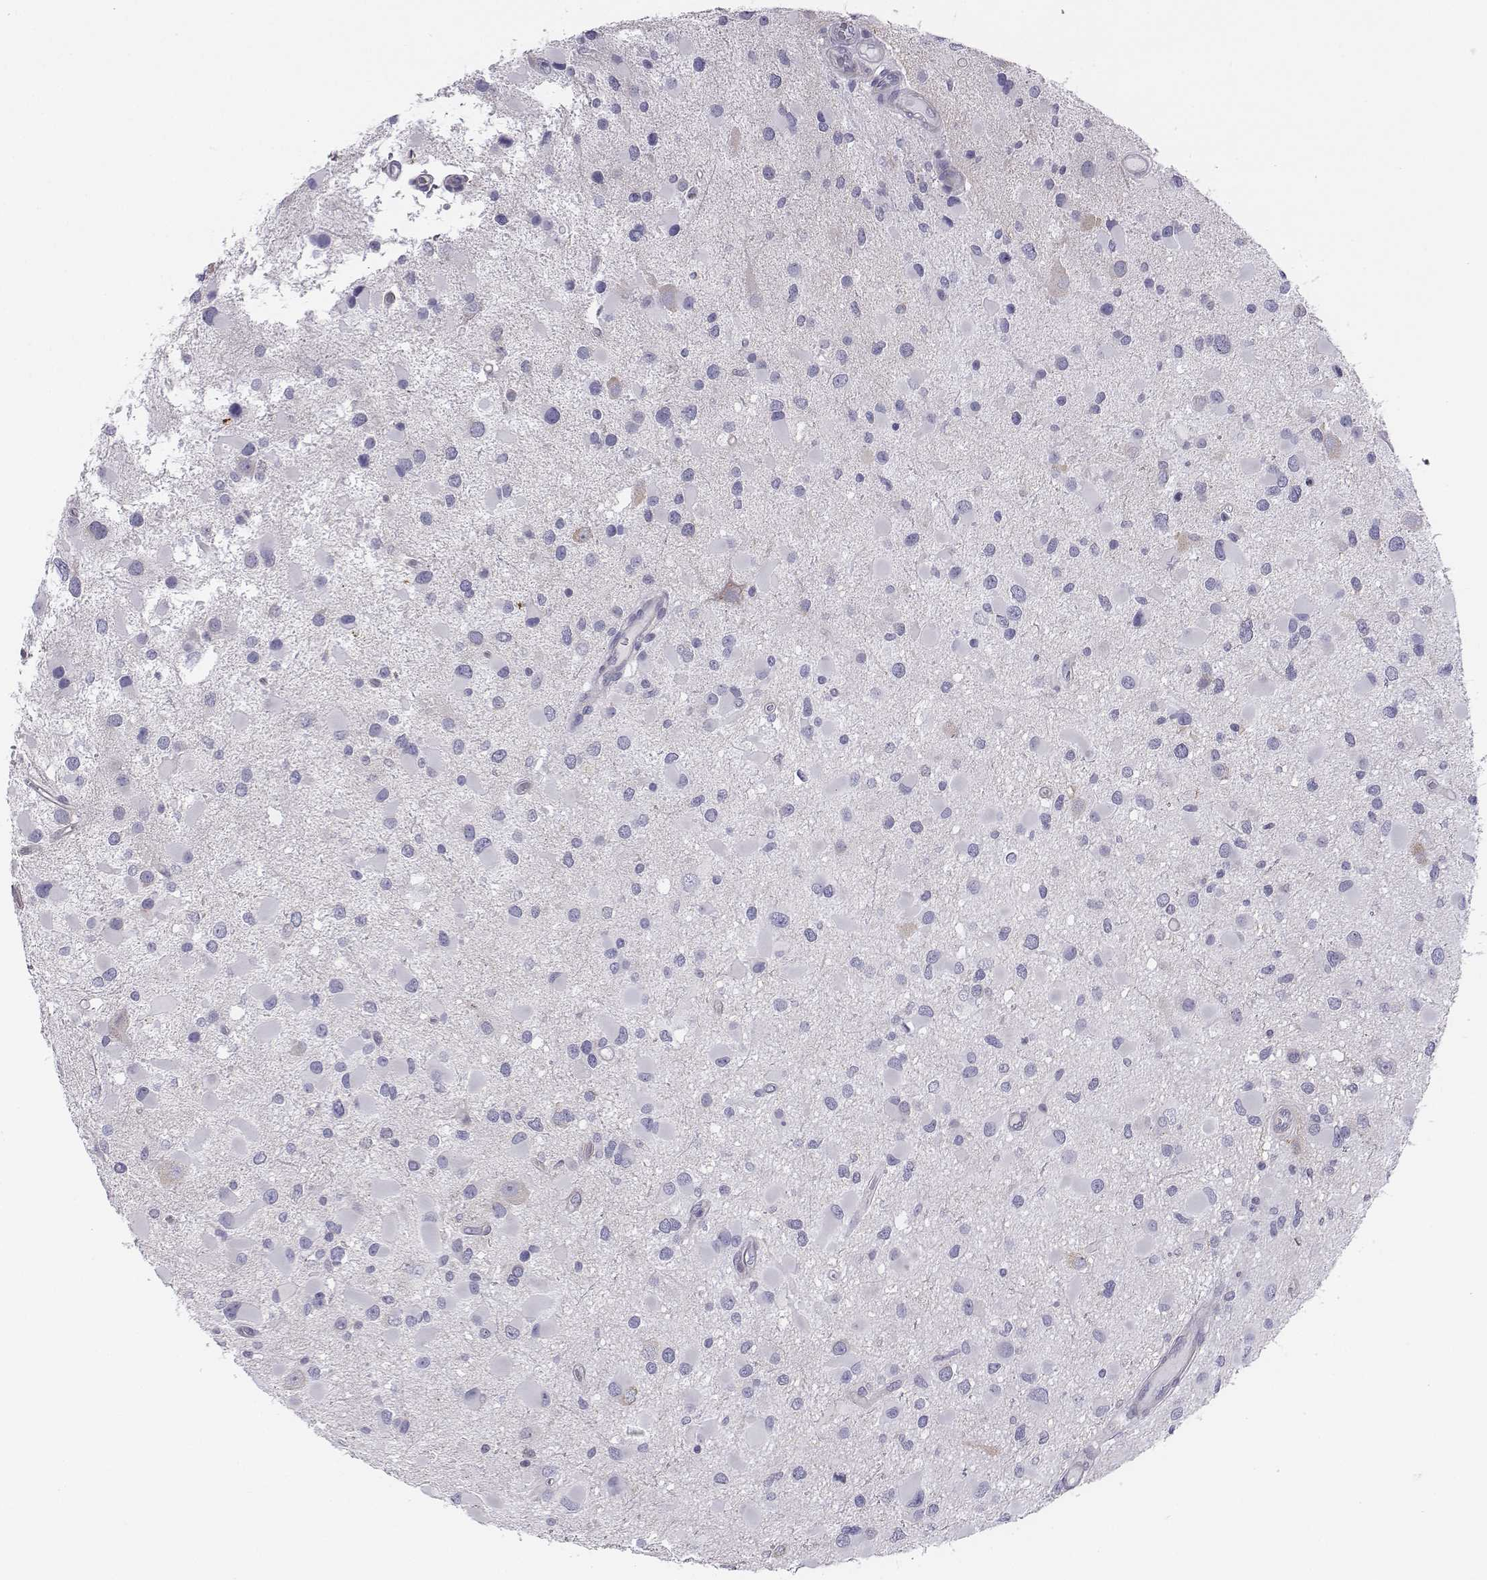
{"staining": {"intensity": "negative", "quantity": "none", "location": "none"}, "tissue": "glioma", "cell_type": "Tumor cells", "image_type": "cancer", "snomed": [{"axis": "morphology", "description": "Glioma, malignant, Low grade"}, {"axis": "topography", "description": "Brain"}], "caption": "Immunohistochemistry of low-grade glioma (malignant) exhibits no positivity in tumor cells.", "gene": "CHST14", "patient": {"sex": "female", "age": 32}}